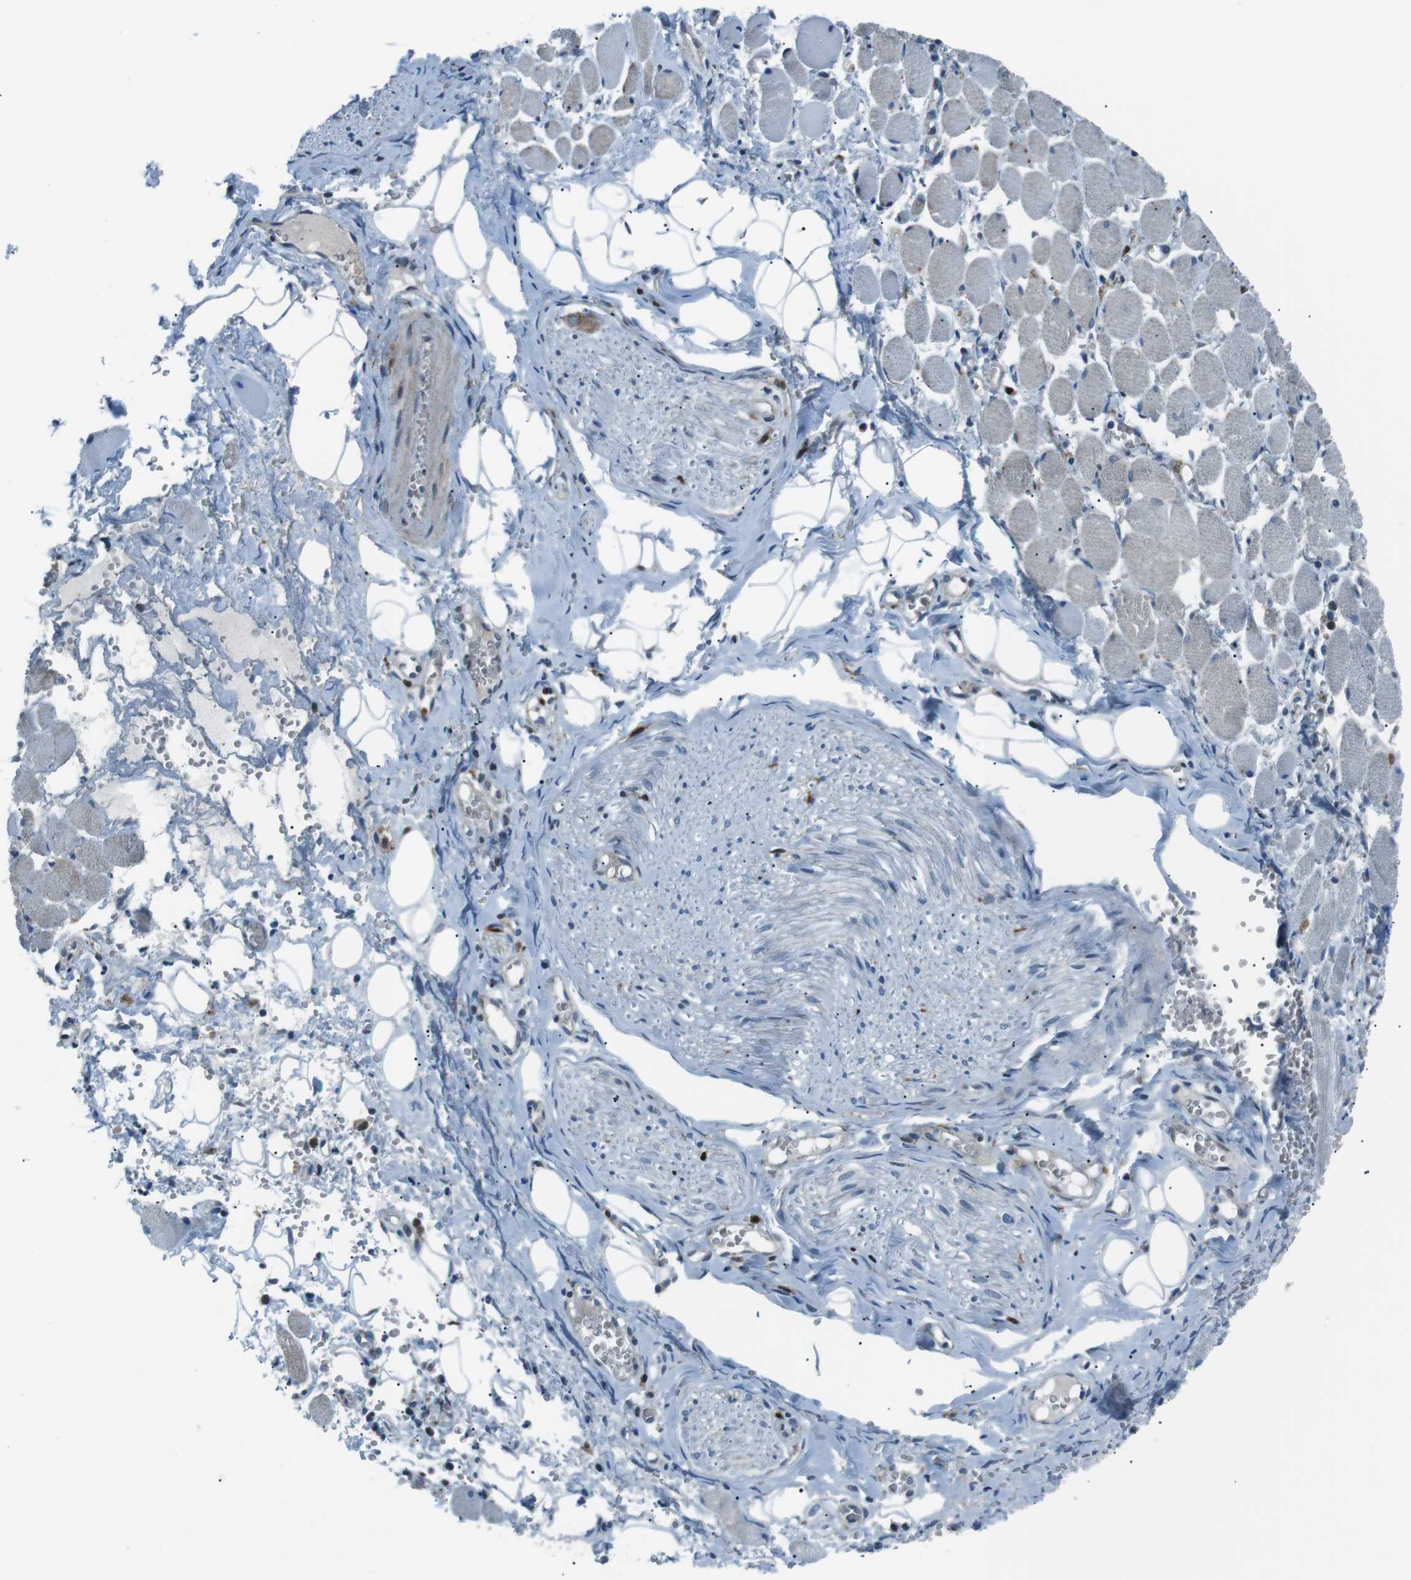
{"staining": {"intensity": "negative", "quantity": "none", "location": "none"}, "tissue": "adipose tissue", "cell_type": "Adipocytes", "image_type": "normal", "snomed": [{"axis": "morphology", "description": "Squamous cell carcinoma, NOS"}, {"axis": "topography", "description": "Oral tissue"}, {"axis": "topography", "description": "Head-Neck"}], "caption": "This is an immunohistochemistry image of unremarkable human adipose tissue. There is no positivity in adipocytes.", "gene": "BLNK", "patient": {"sex": "female", "age": 50}}